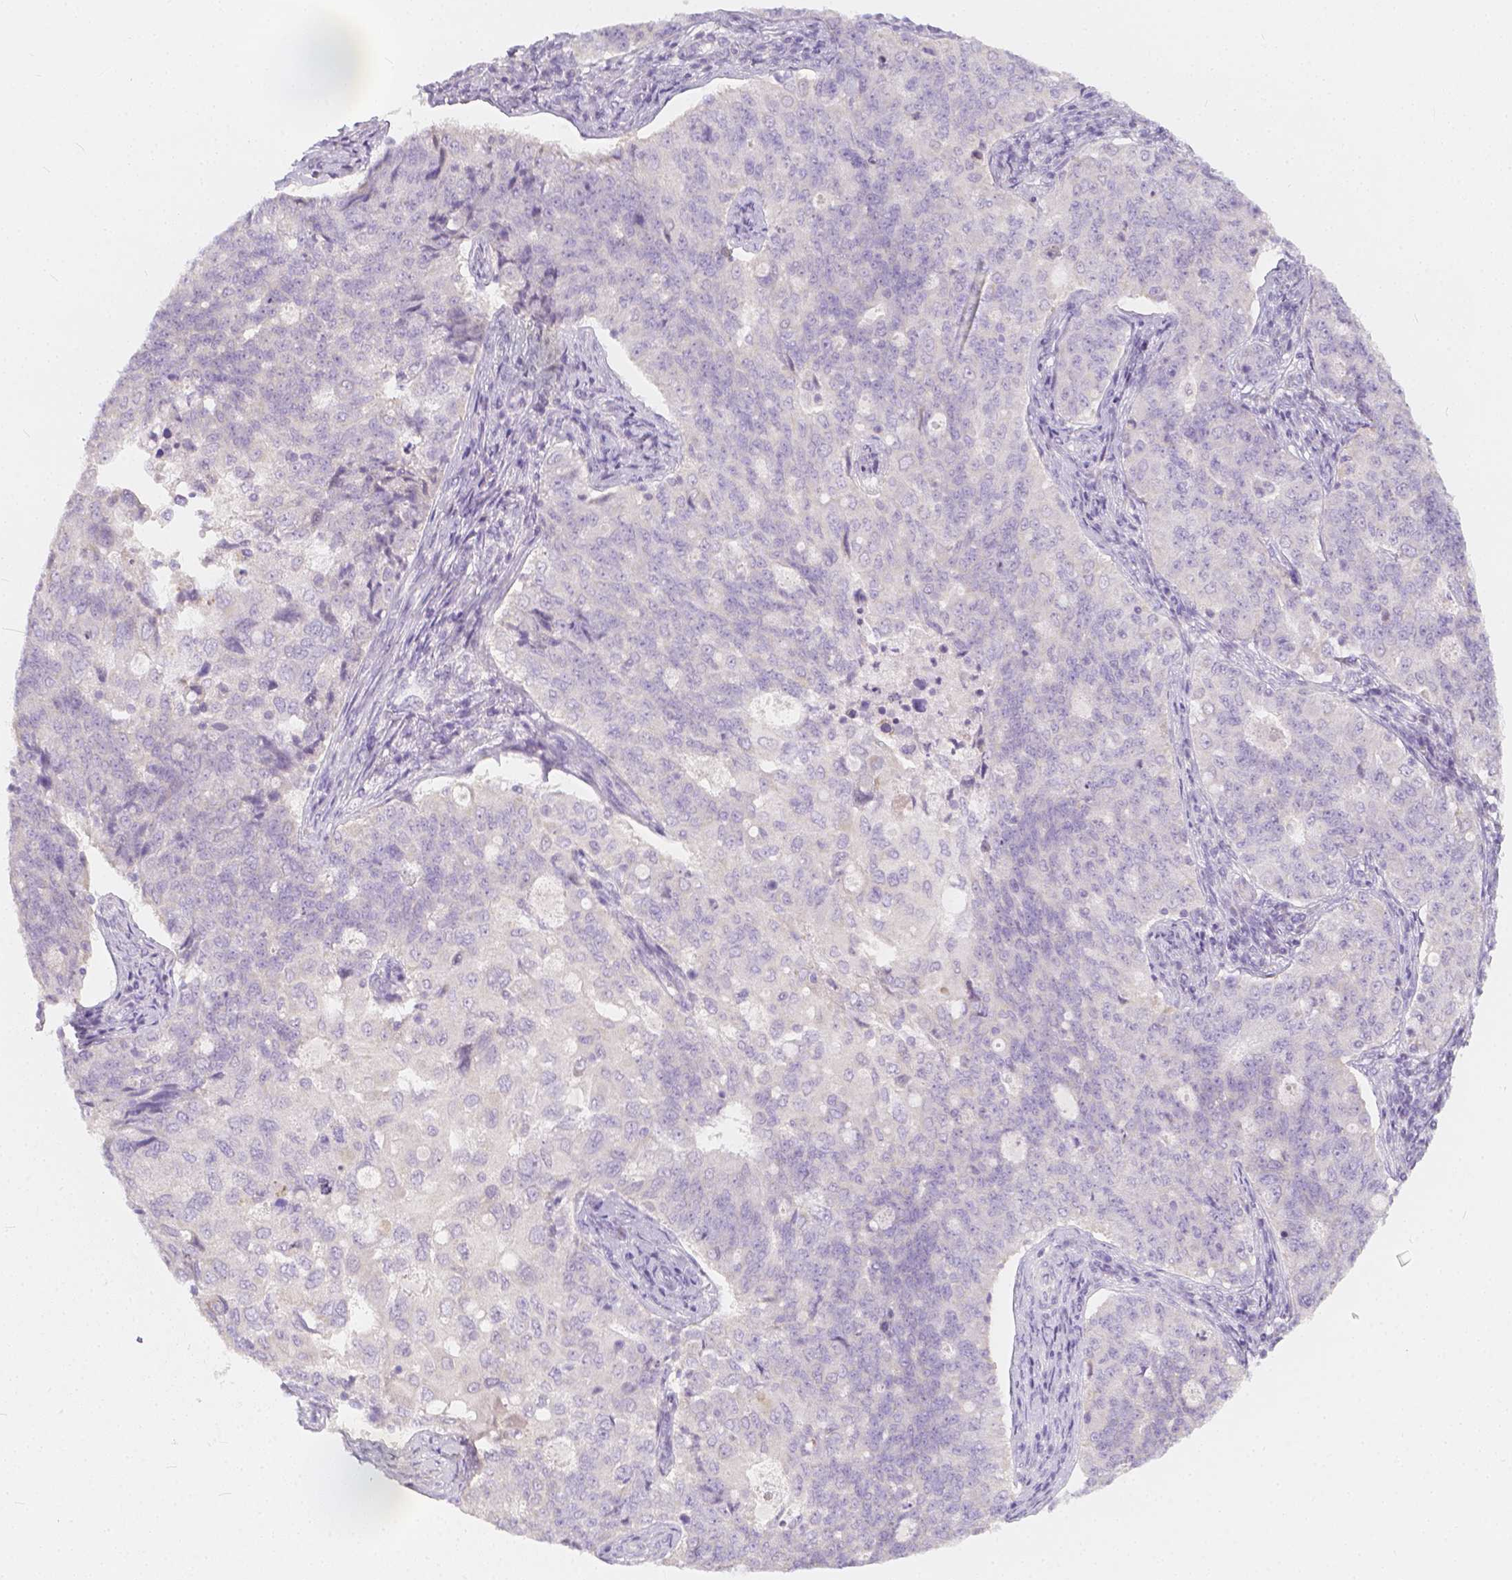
{"staining": {"intensity": "negative", "quantity": "none", "location": "none"}, "tissue": "endometrial cancer", "cell_type": "Tumor cells", "image_type": "cancer", "snomed": [{"axis": "morphology", "description": "Adenocarcinoma, NOS"}, {"axis": "topography", "description": "Endometrium"}], "caption": "A high-resolution photomicrograph shows immunohistochemistry (IHC) staining of adenocarcinoma (endometrial), which displays no significant staining in tumor cells.", "gene": "RBFOX1", "patient": {"sex": "female", "age": 43}}